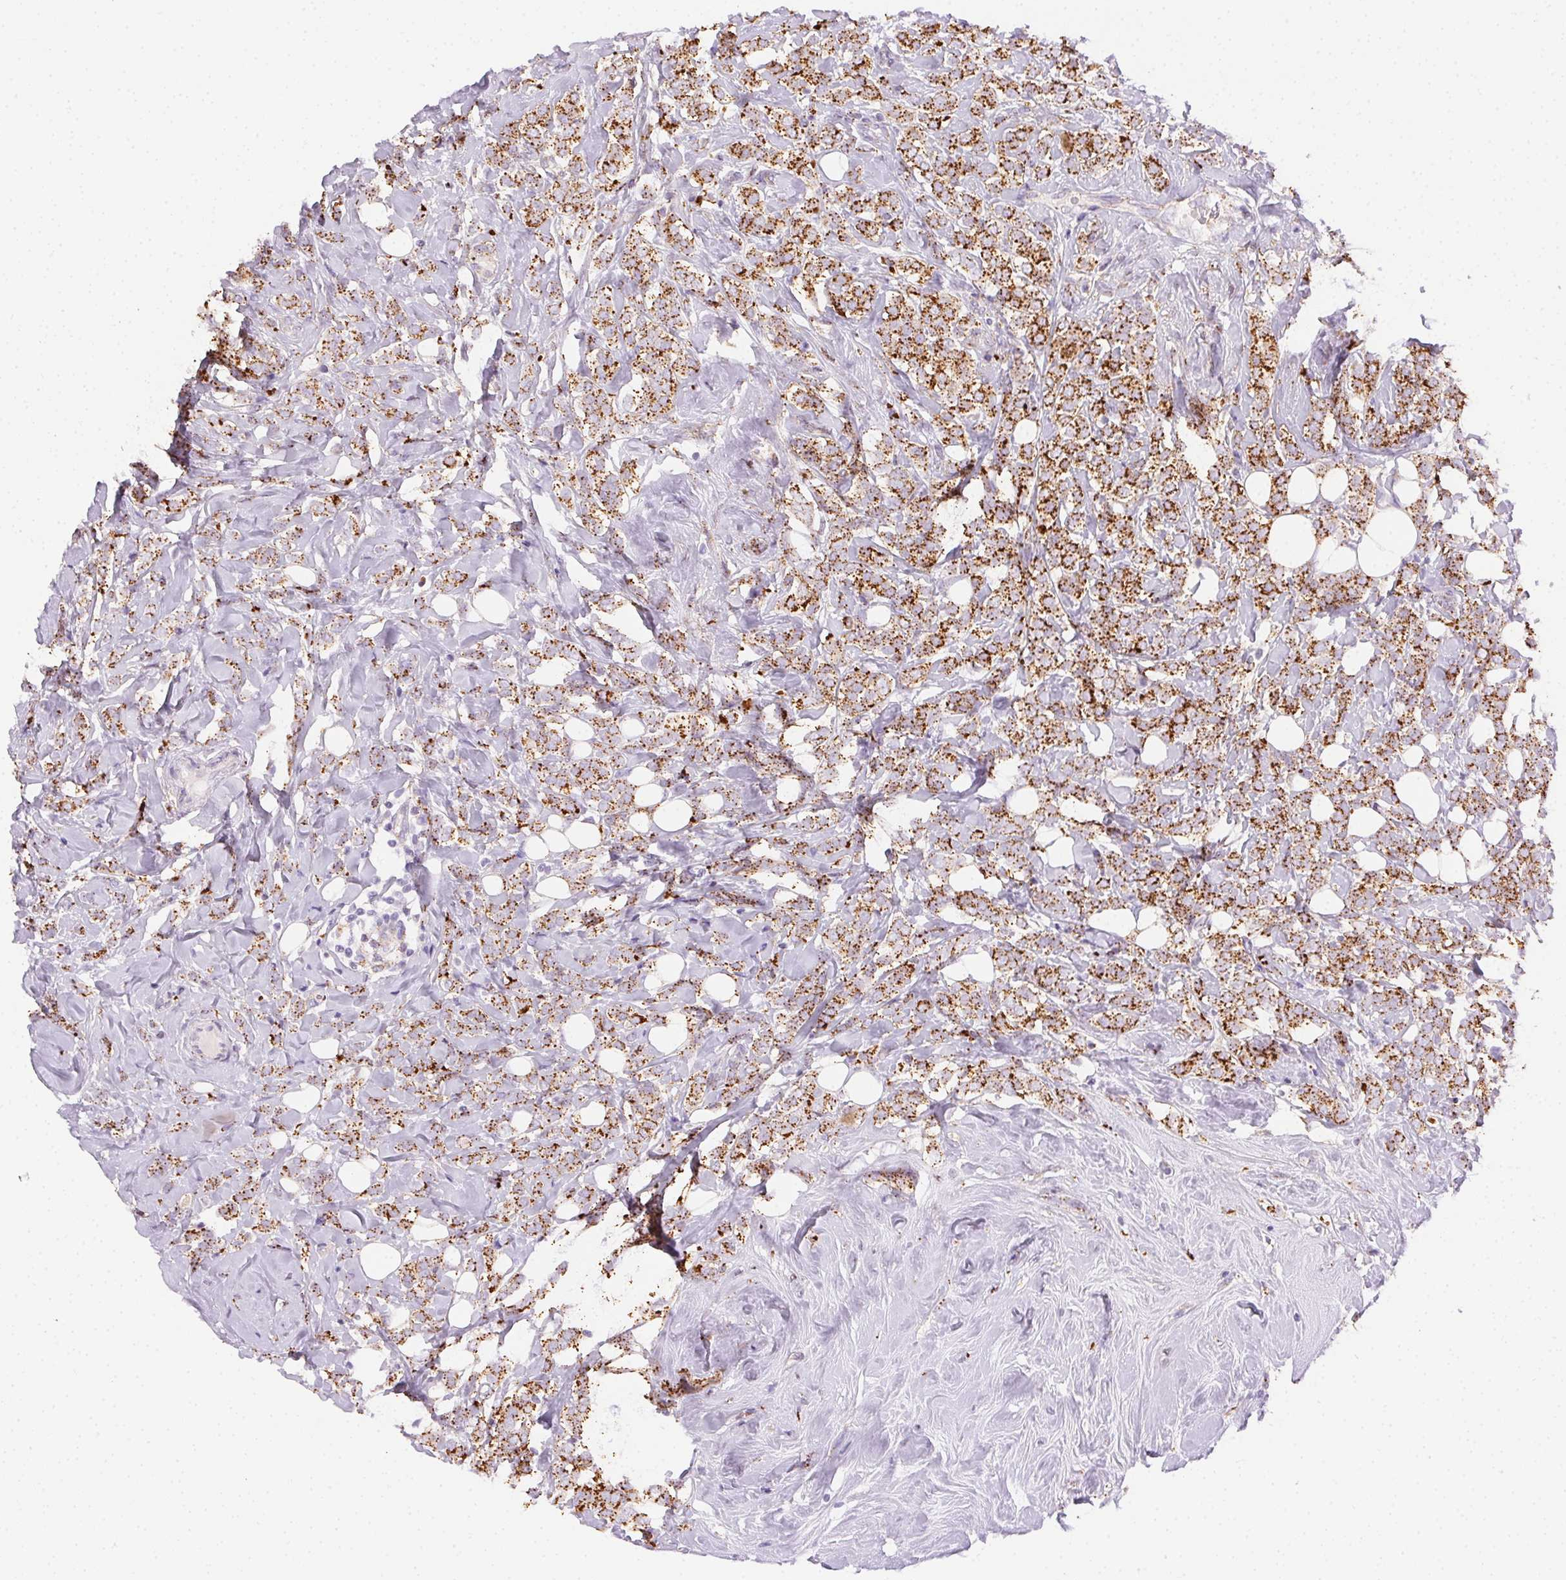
{"staining": {"intensity": "strong", "quantity": ">75%", "location": "cytoplasmic/membranous"}, "tissue": "breast cancer", "cell_type": "Tumor cells", "image_type": "cancer", "snomed": [{"axis": "morphology", "description": "Lobular carcinoma"}, {"axis": "topography", "description": "Breast"}], "caption": "Protein expression analysis of human breast cancer (lobular carcinoma) reveals strong cytoplasmic/membranous positivity in approximately >75% of tumor cells. (DAB = brown stain, brightfield microscopy at high magnification).", "gene": "SCPEP1", "patient": {"sex": "female", "age": 49}}